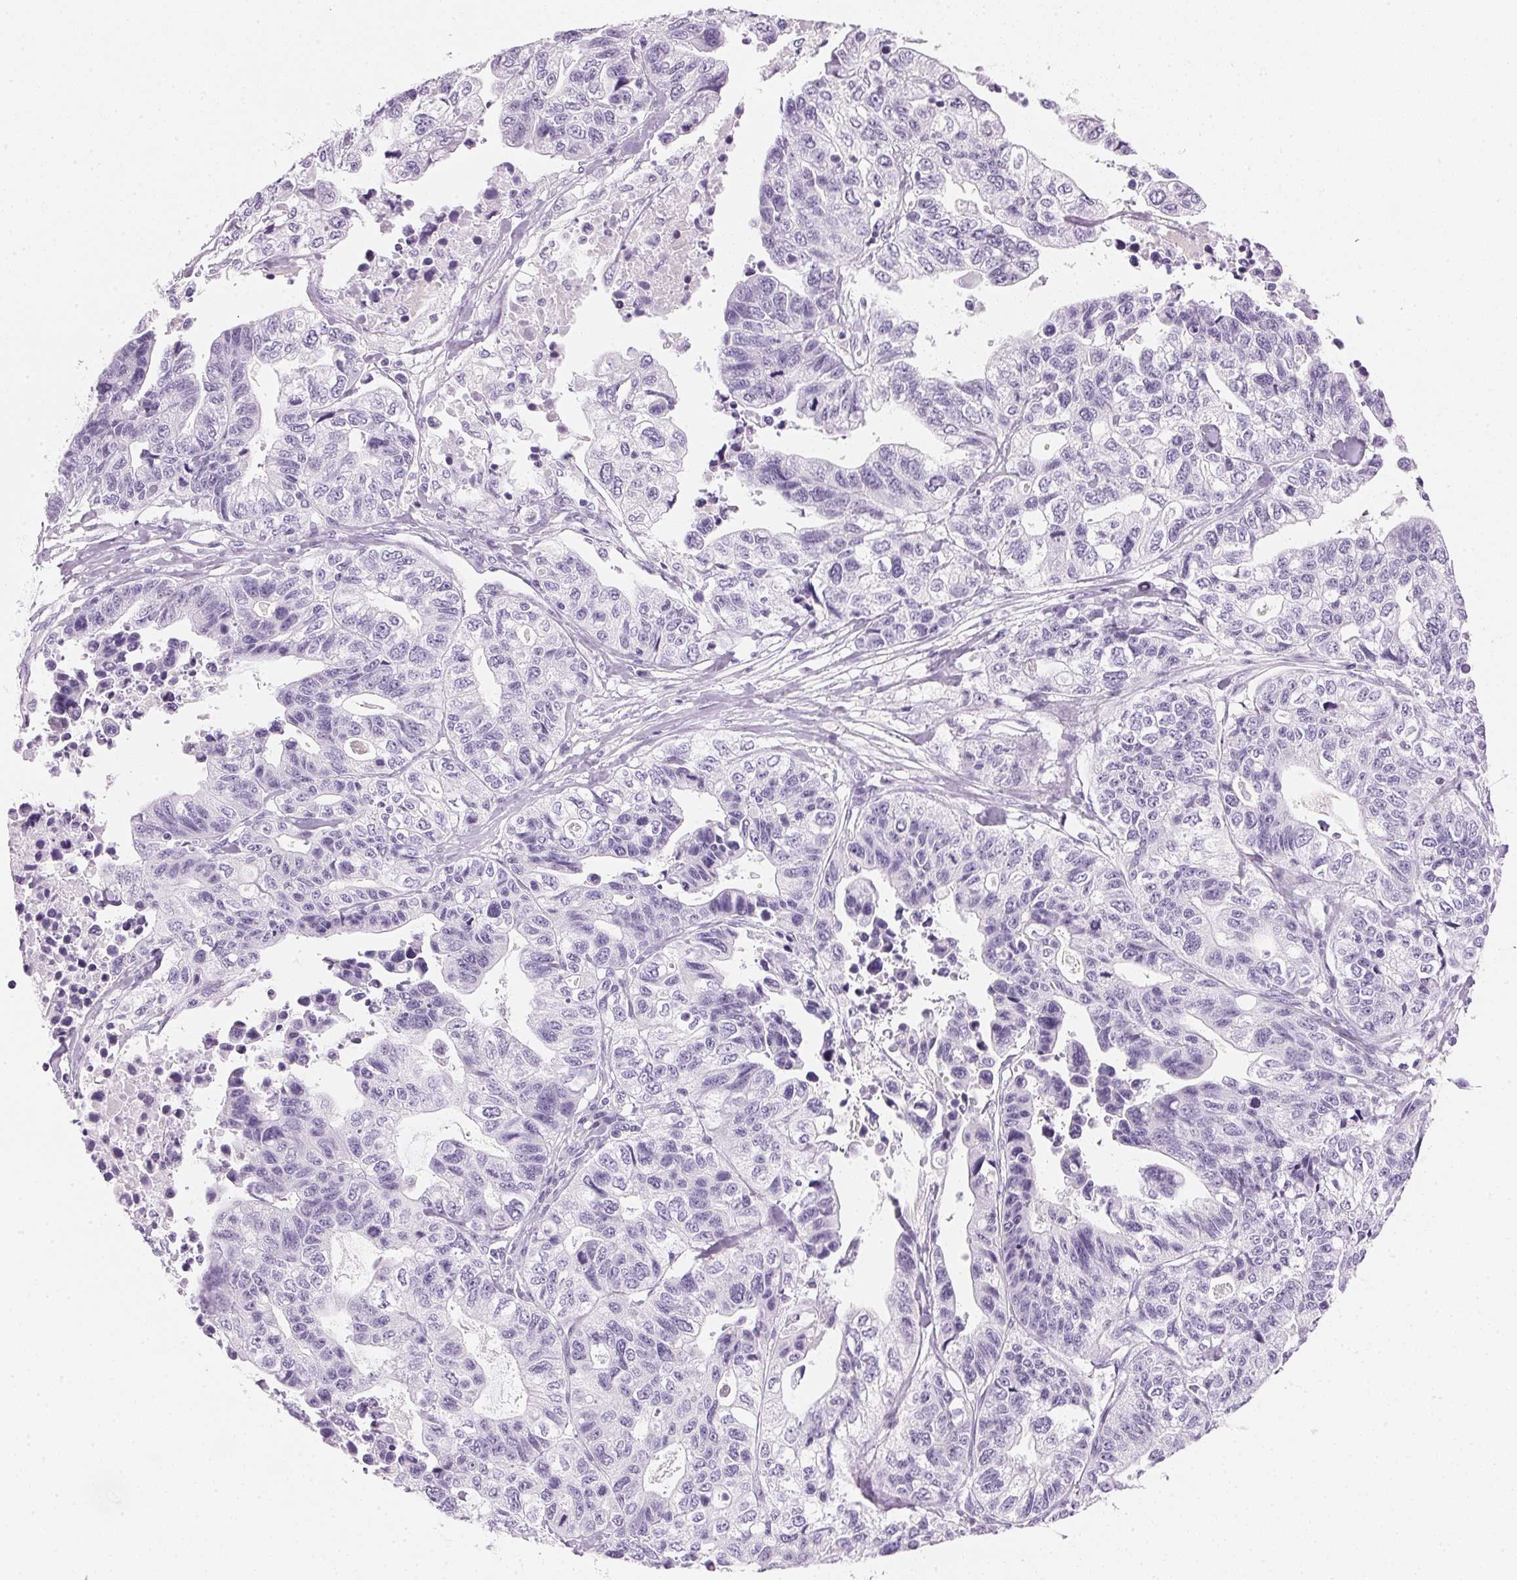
{"staining": {"intensity": "negative", "quantity": "none", "location": "none"}, "tissue": "stomach cancer", "cell_type": "Tumor cells", "image_type": "cancer", "snomed": [{"axis": "morphology", "description": "Adenocarcinoma, NOS"}, {"axis": "topography", "description": "Stomach, upper"}], "caption": "An IHC micrograph of stomach adenocarcinoma is shown. There is no staining in tumor cells of stomach adenocarcinoma. The staining was performed using DAB to visualize the protein expression in brown, while the nuclei were stained in blue with hematoxylin (Magnification: 20x).", "gene": "IGFBP1", "patient": {"sex": "female", "age": 67}}